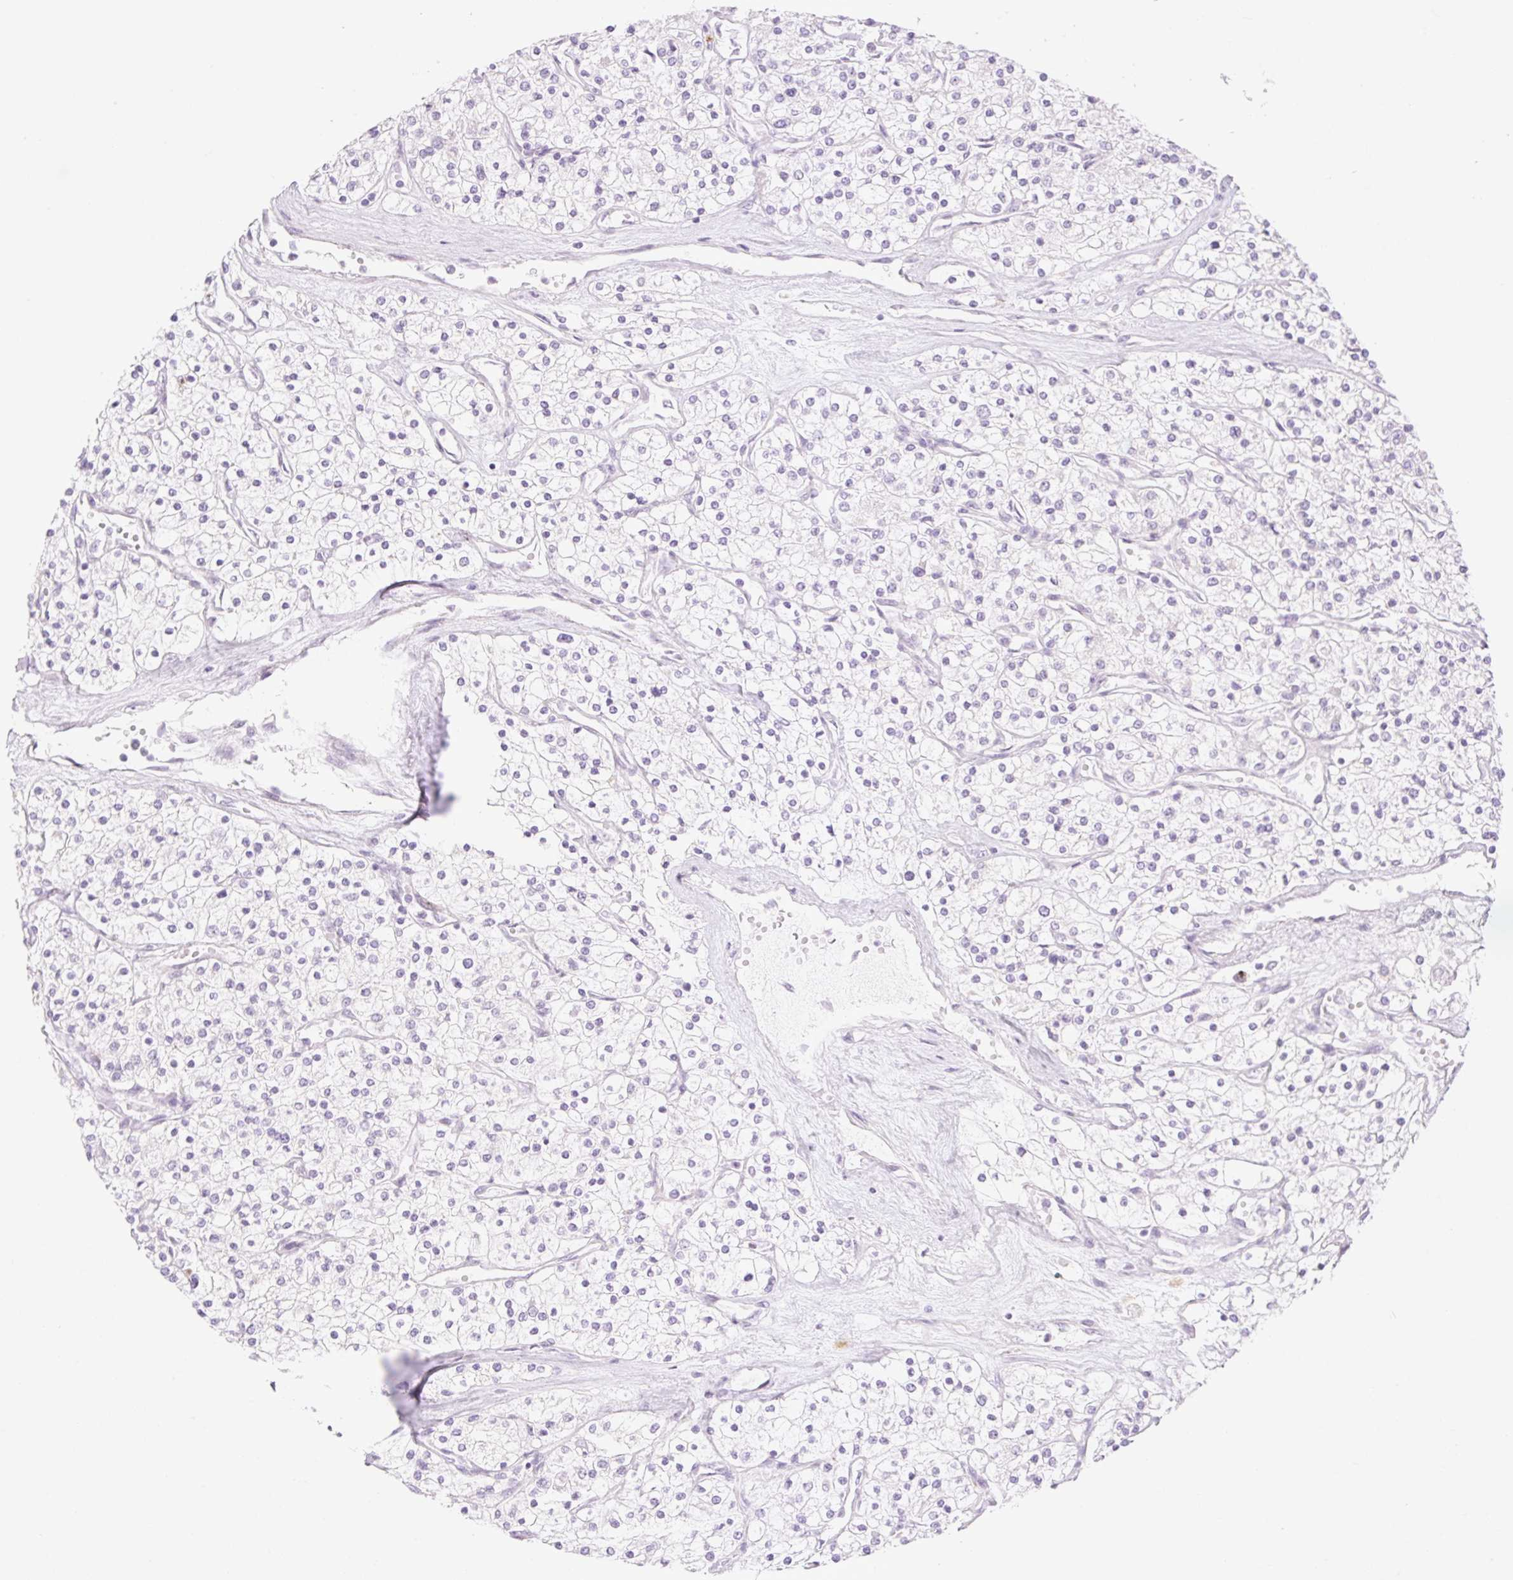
{"staining": {"intensity": "negative", "quantity": "none", "location": "none"}, "tissue": "renal cancer", "cell_type": "Tumor cells", "image_type": "cancer", "snomed": [{"axis": "morphology", "description": "Adenocarcinoma, NOS"}, {"axis": "topography", "description": "Kidney"}], "caption": "Renal cancer was stained to show a protein in brown. There is no significant staining in tumor cells.", "gene": "SPRYD4", "patient": {"sex": "male", "age": 80}}